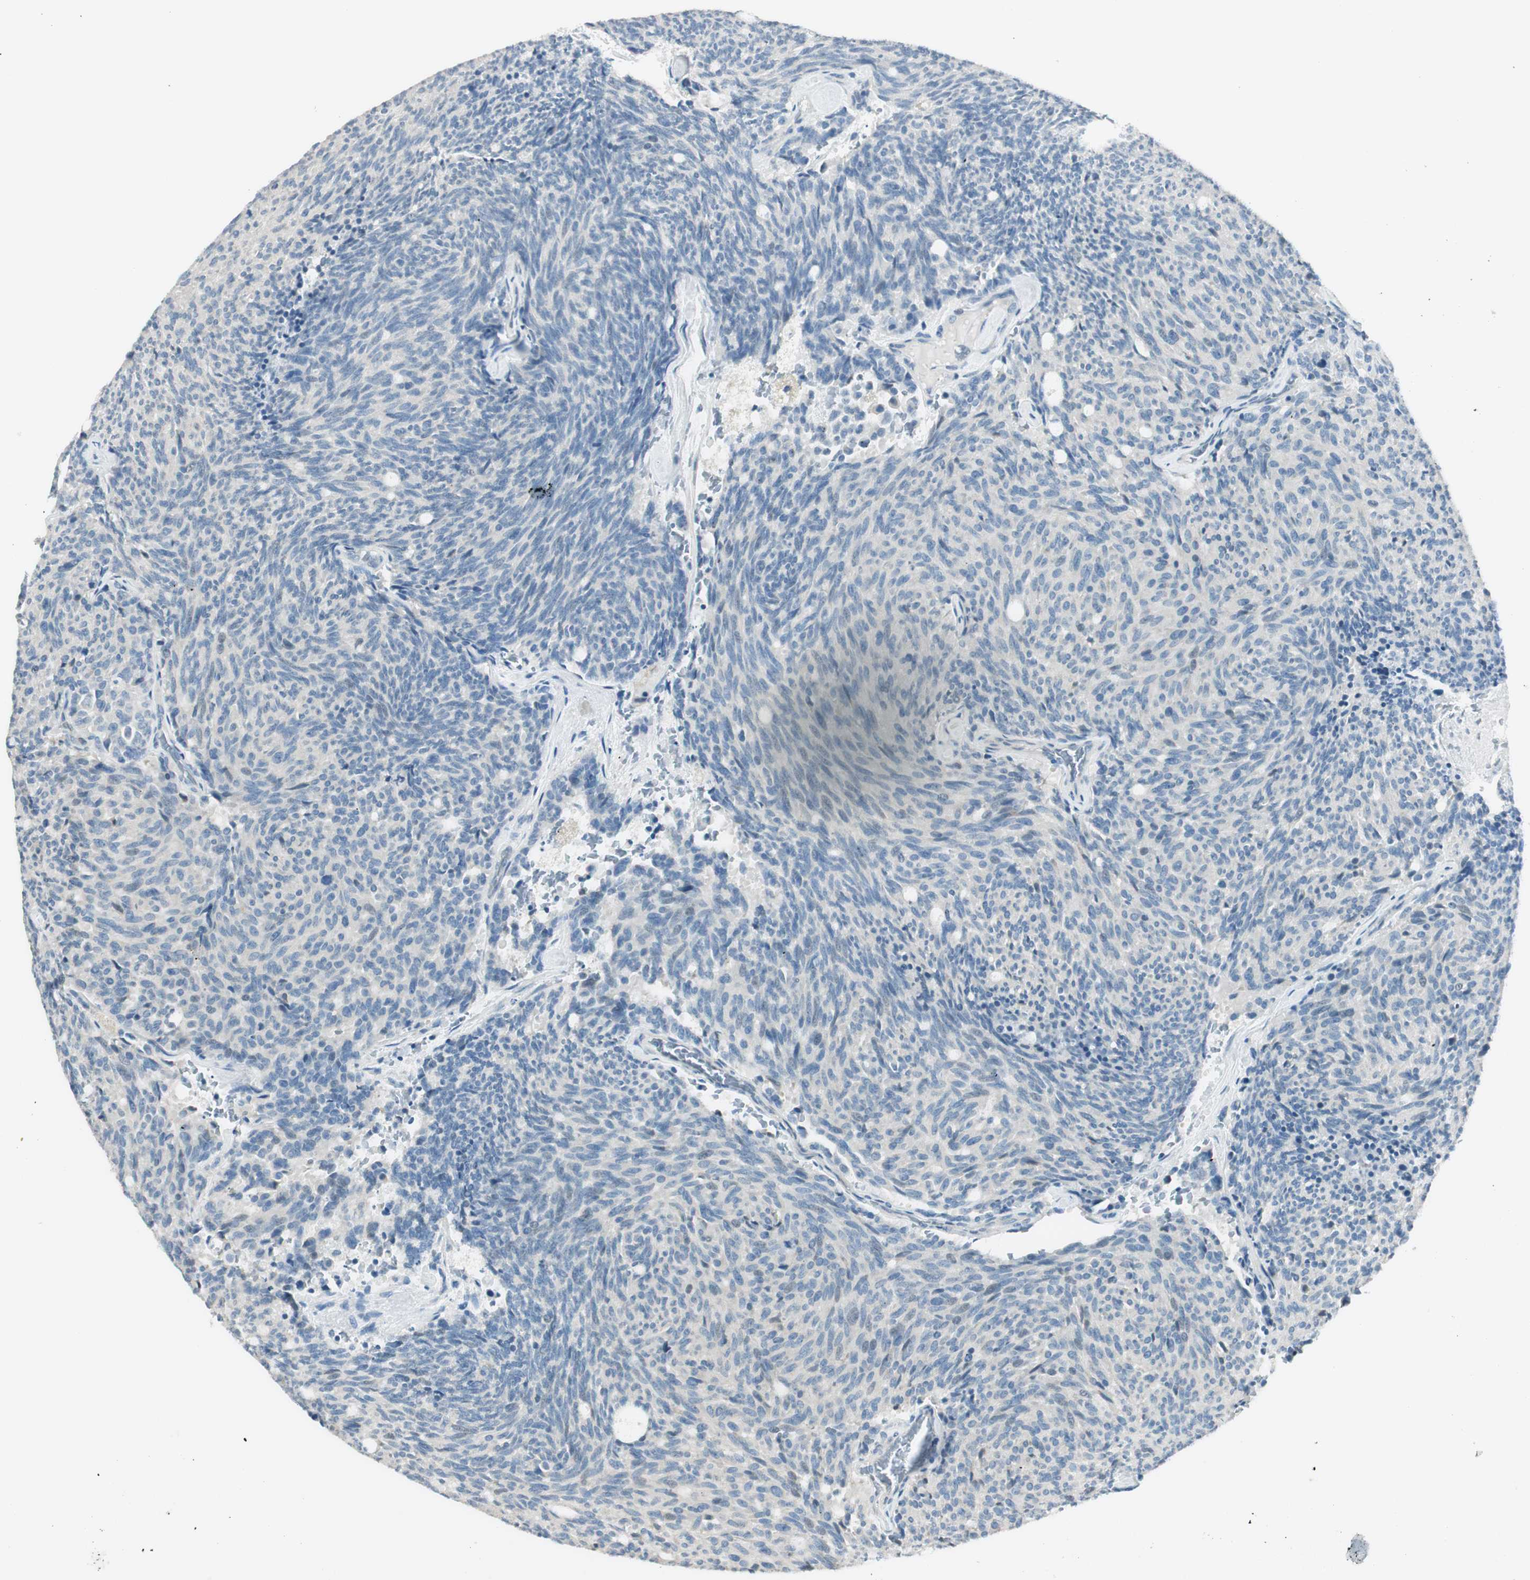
{"staining": {"intensity": "negative", "quantity": "none", "location": "none"}, "tissue": "carcinoid", "cell_type": "Tumor cells", "image_type": "cancer", "snomed": [{"axis": "morphology", "description": "Carcinoid, malignant, NOS"}, {"axis": "topography", "description": "Pancreas"}], "caption": "Immunohistochemistry micrograph of neoplastic tissue: carcinoid stained with DAB (3,3'-diaminobenzidine) demonstrates no significant protein expression in tumor cells.", "gene": "TACR3", "patient": {"sex": "female", "age": 54}}